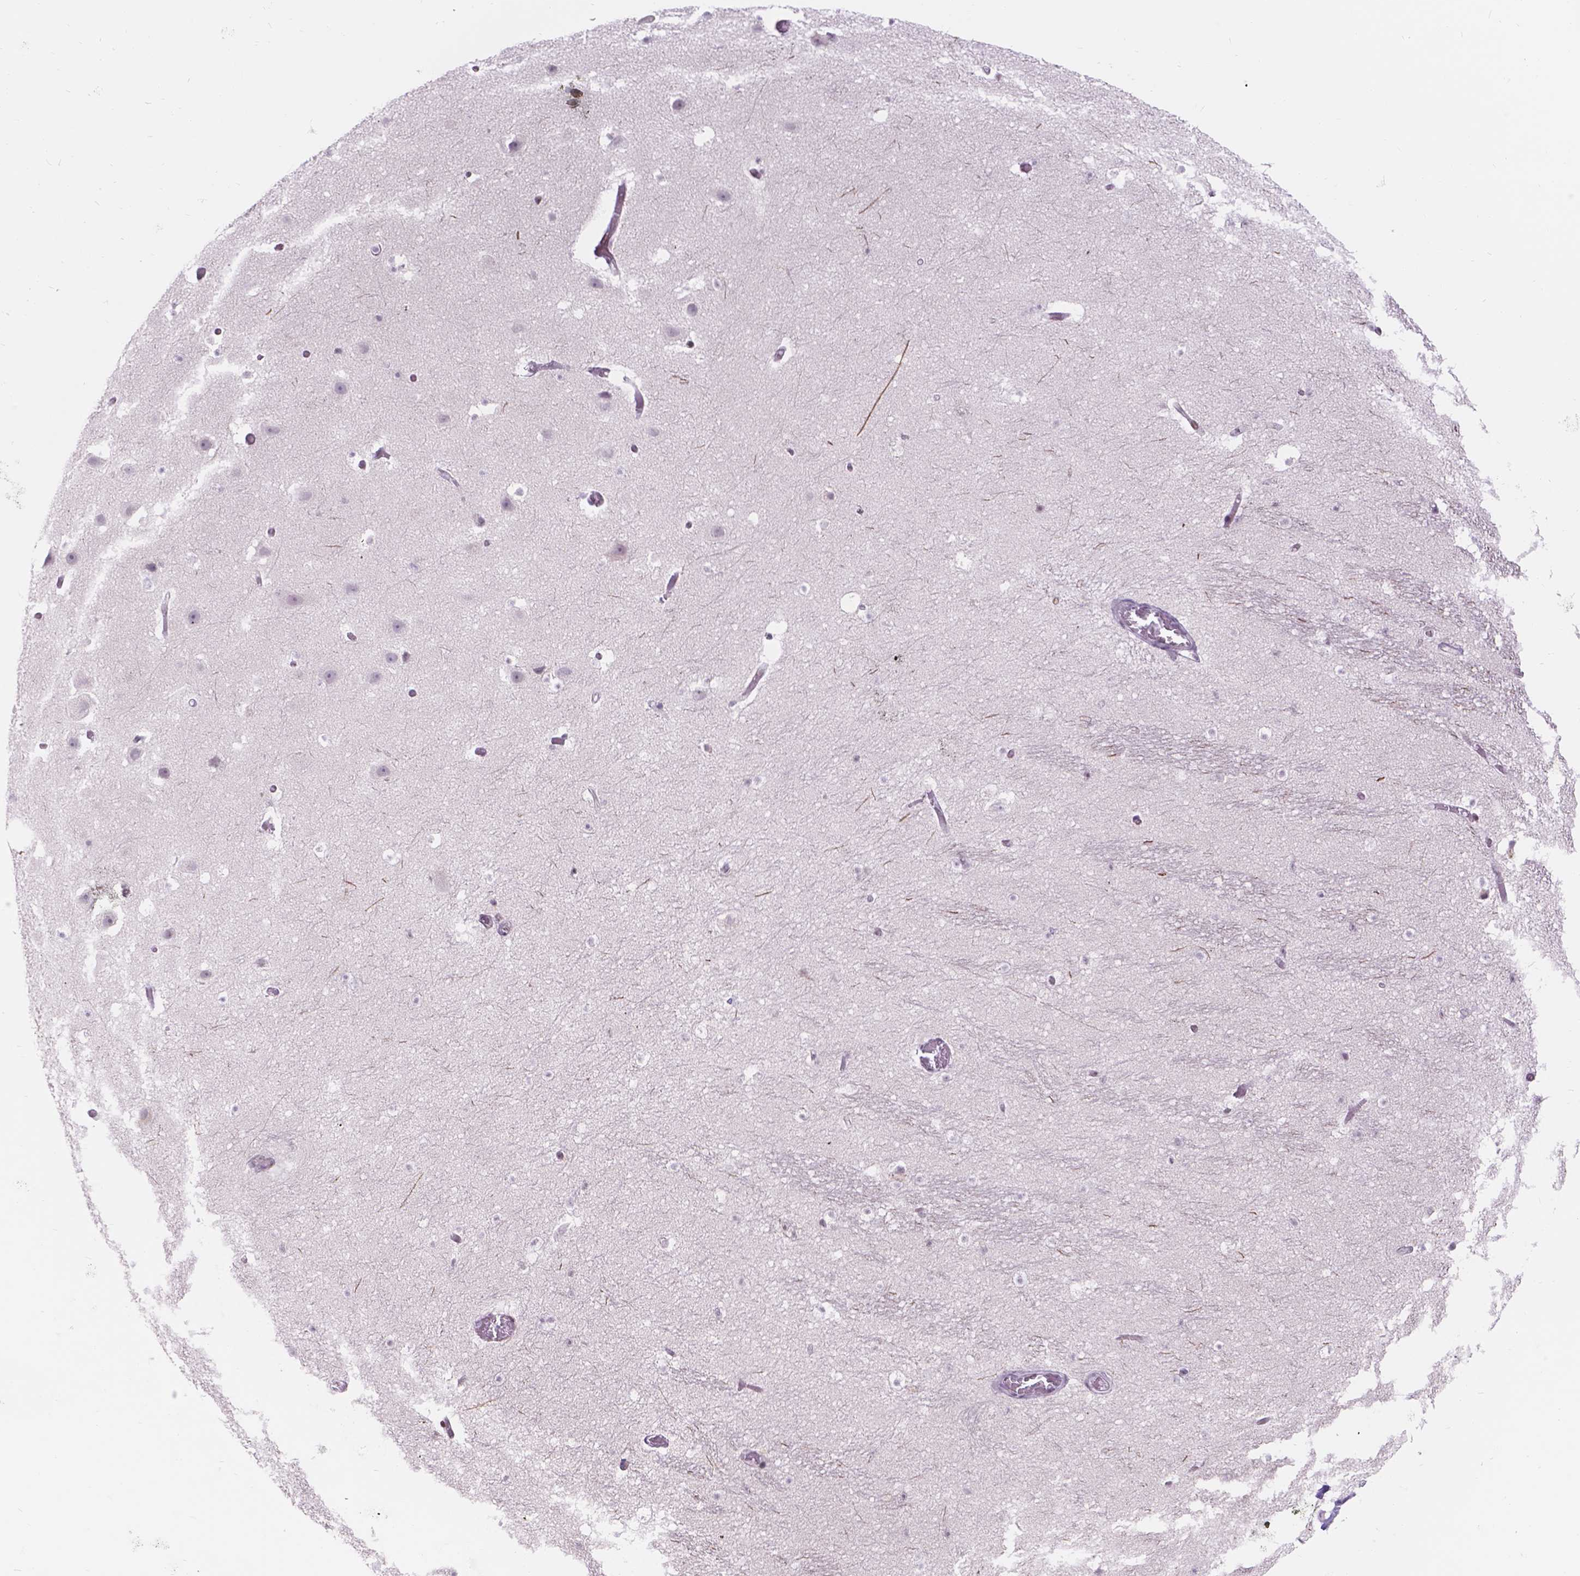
{"staining": {"intensity": "negative", "quantity": "none", "location": "none"}, "tissue": "hippocampus", "cell_type": "Glial cells", "image_type": "normal", "snomed": [{"axis": "morphology", "description": "Normal tissue, NOS"}, {"axis": "topography", "description": "Hippocampus"}], "caption": "The immunohistochemistry photomicrograph has no significant positivity in glial cells of hippocampus. The staining is performed using DAB brown chromogen with nuclei counter-stained in using hematoxylin.", "gene": "DCC", "patient": {"sex": "male", "age": 26}}